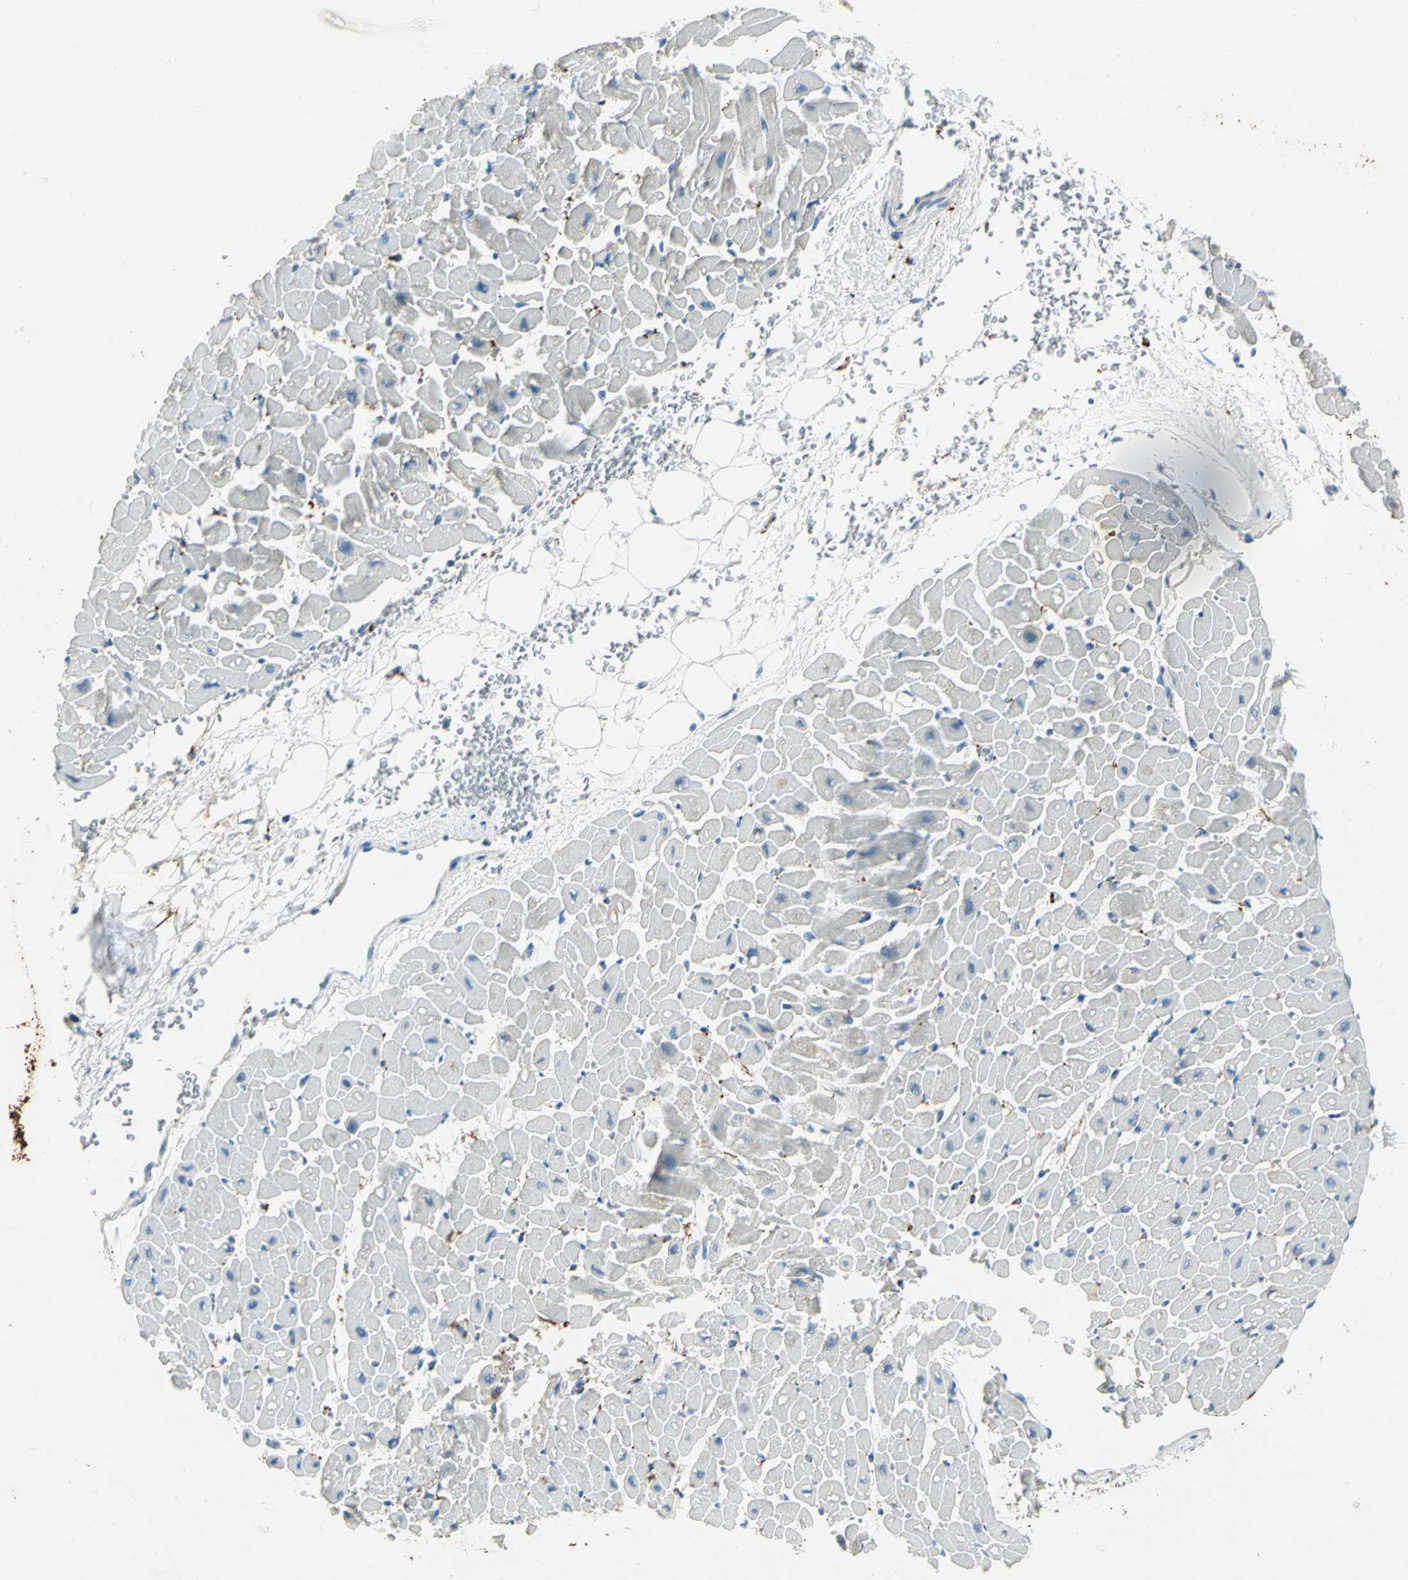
{"staining": {"intensity": "negative", "quantity": "none", "location": "none"}, "tissue": "heart muscle", "cell_type": "Cardiomyocytes", "image_type": "normal", "snomed": [{"axis": "morphology", "description": "Normal tissue, NOS"}, {"axis": "topography", "description": "Heart"}], "caption": "DAB immunohistochemical staining of benign human heart muscle displays no significant positivity in cardiomyocytes.", "gene": "UCHL1", "patient": {"sex": "male", "age": 45}}